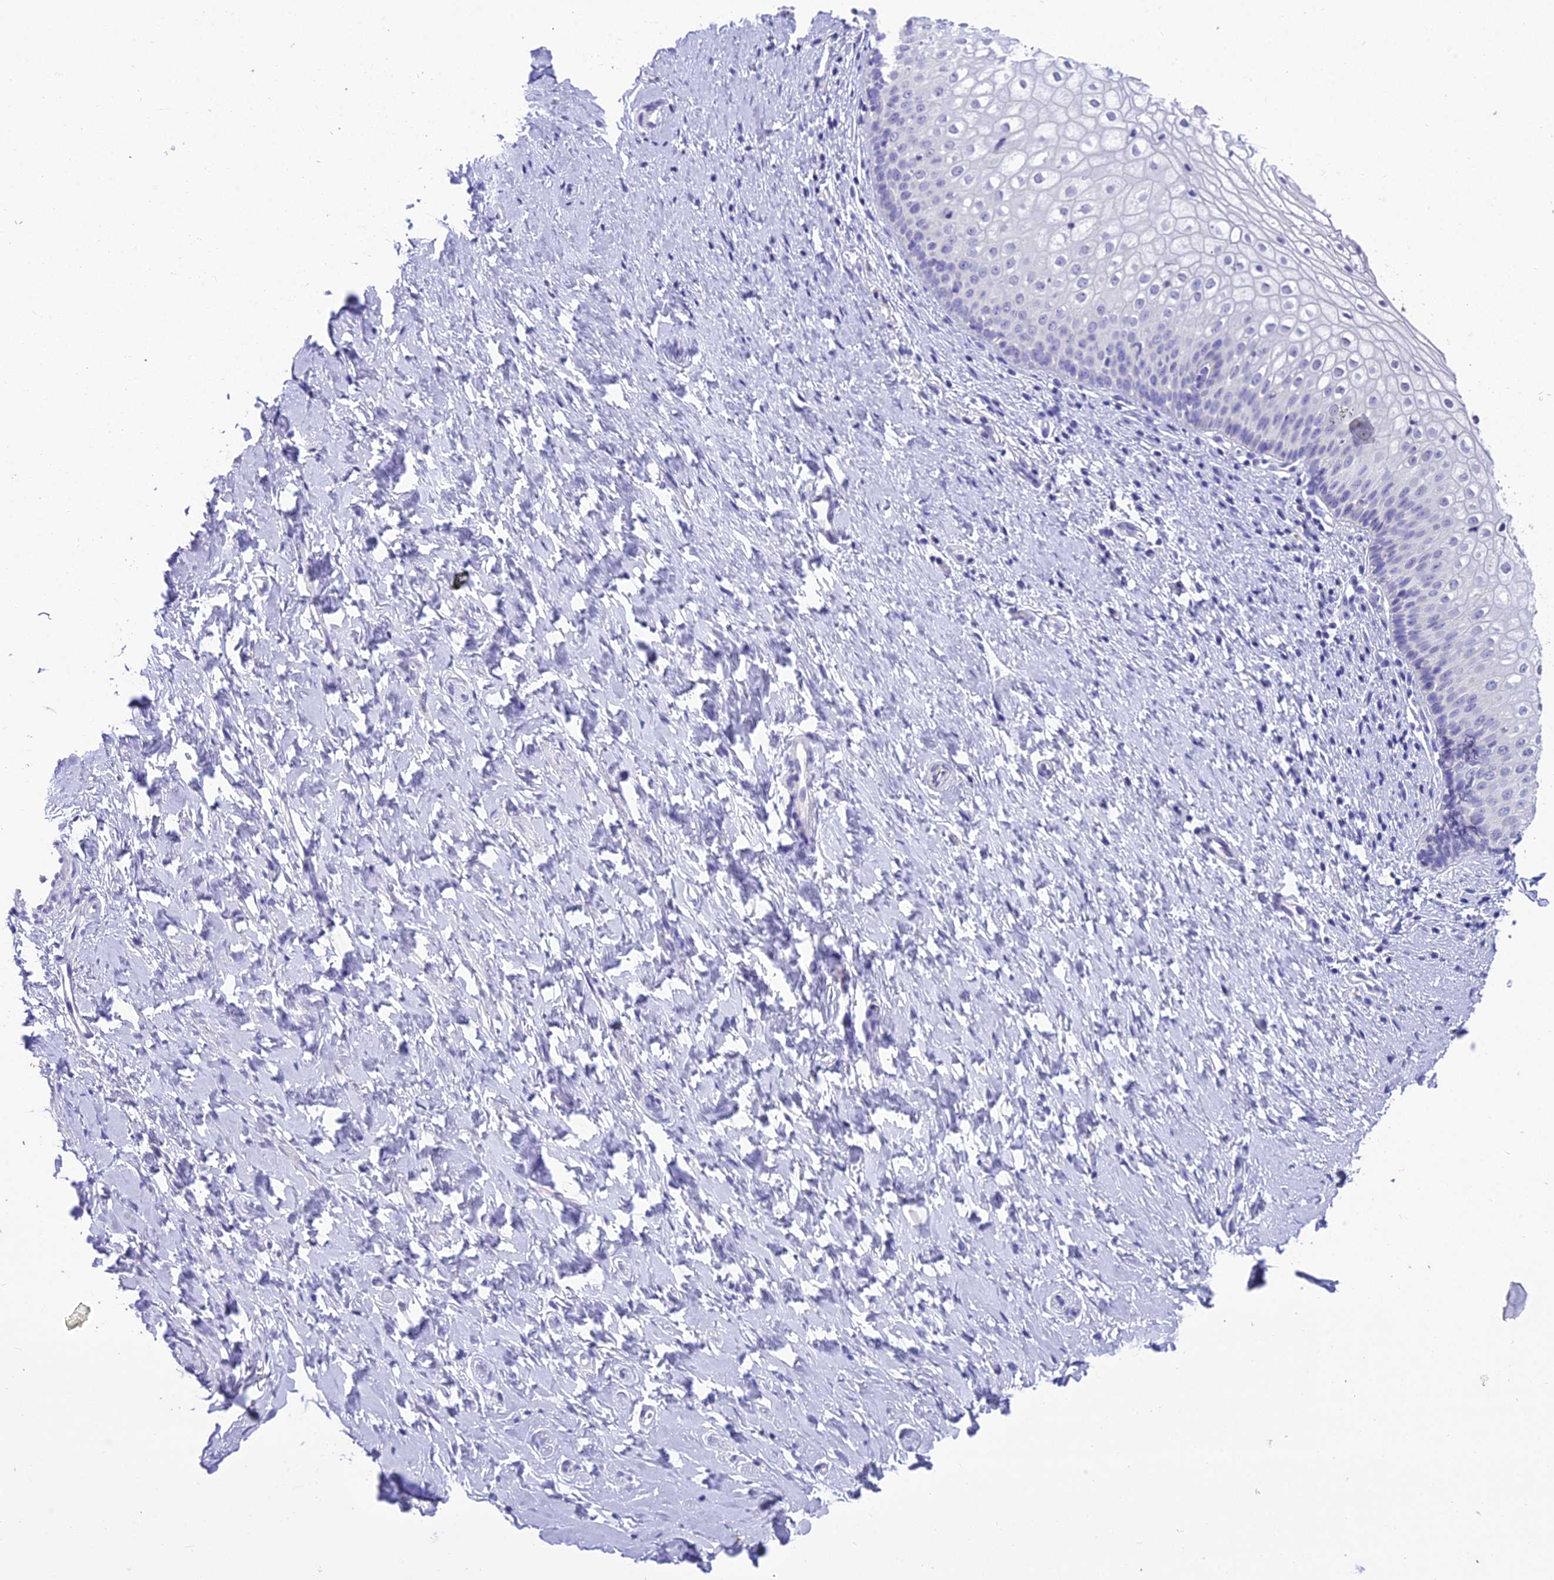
{"staining": {"intensity": "negative", "quantity": "none", "location": "none"}, "tissue": "vagina", "cell_type": "Squamous epithelial cells", "image_type": "normal", "snomed": [{"axis": "morphology", "description": "Normal tissue, NOS"}, {"axis": "topography", "description": "Vagina"}], "caption": "Protein analysis of unremarkable vagina displays no significant staining in squamous epithelial cells. Brightfield microscopy of IHC stained with DAB (brown) and hematoxylin (blue), captured at high magnification.", "gene": "MIIP", "patient": {"sex": "female", "age": 60}}